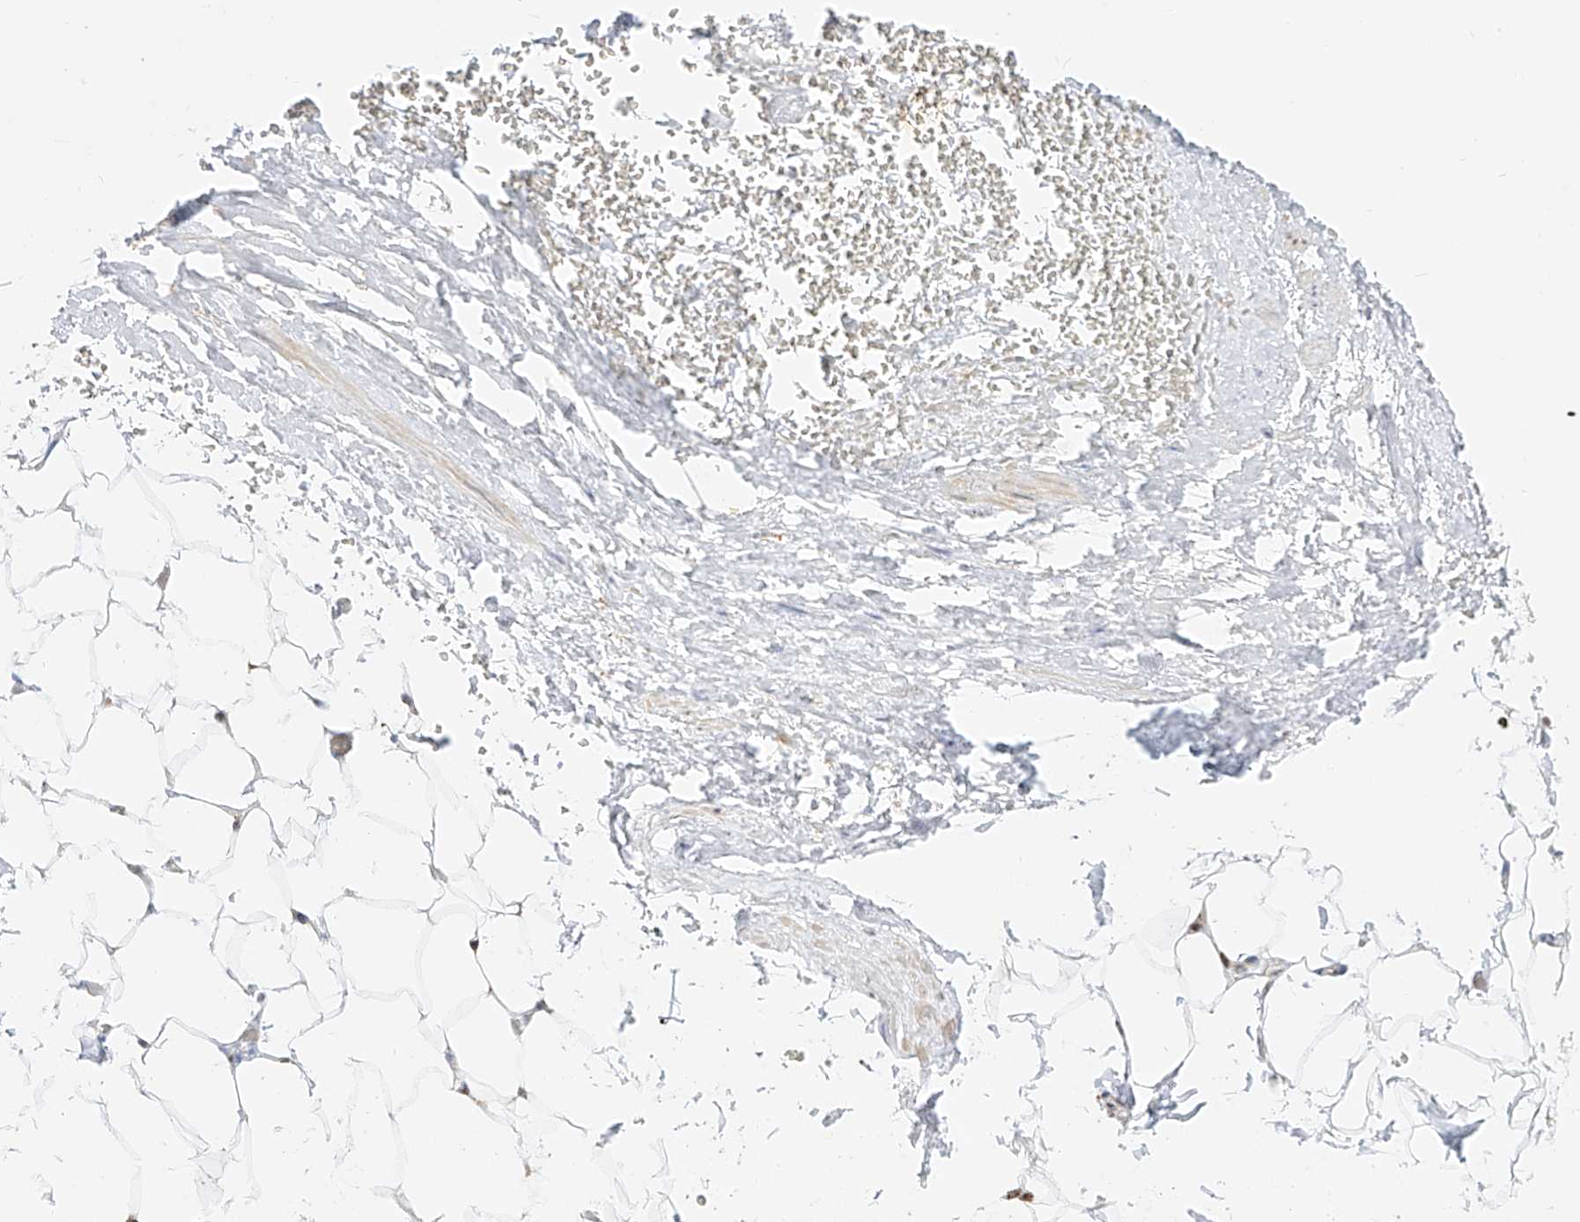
{"staining": {"intensity": "negative", "quantity": "none", "location": "none"}, "tissue": "adipose tissue", "cell_type": "Adipocytes", "image_type": "normal", "snomed": [{"axis": "morphology", "description": "Normal tissue, NOS"}, {"axis": "morphology", "description": "Adenocarcinoma, Low grade"}, {"axis": "topography", "description": "Prostate"}, {"axis": "topography", "description": "Peripheral nerve tissue"}], "caption": "Histopathology image shows no significant protein staining in adipocytes of benign adipose tissue. (DAB (3,3'-diaminobenzidine) immunohistochemistry (IHC) visualized using brightfield microscopy, high magnification).", "gene": "NHSL1", "patient": {"sex": "male", "age": 63}}